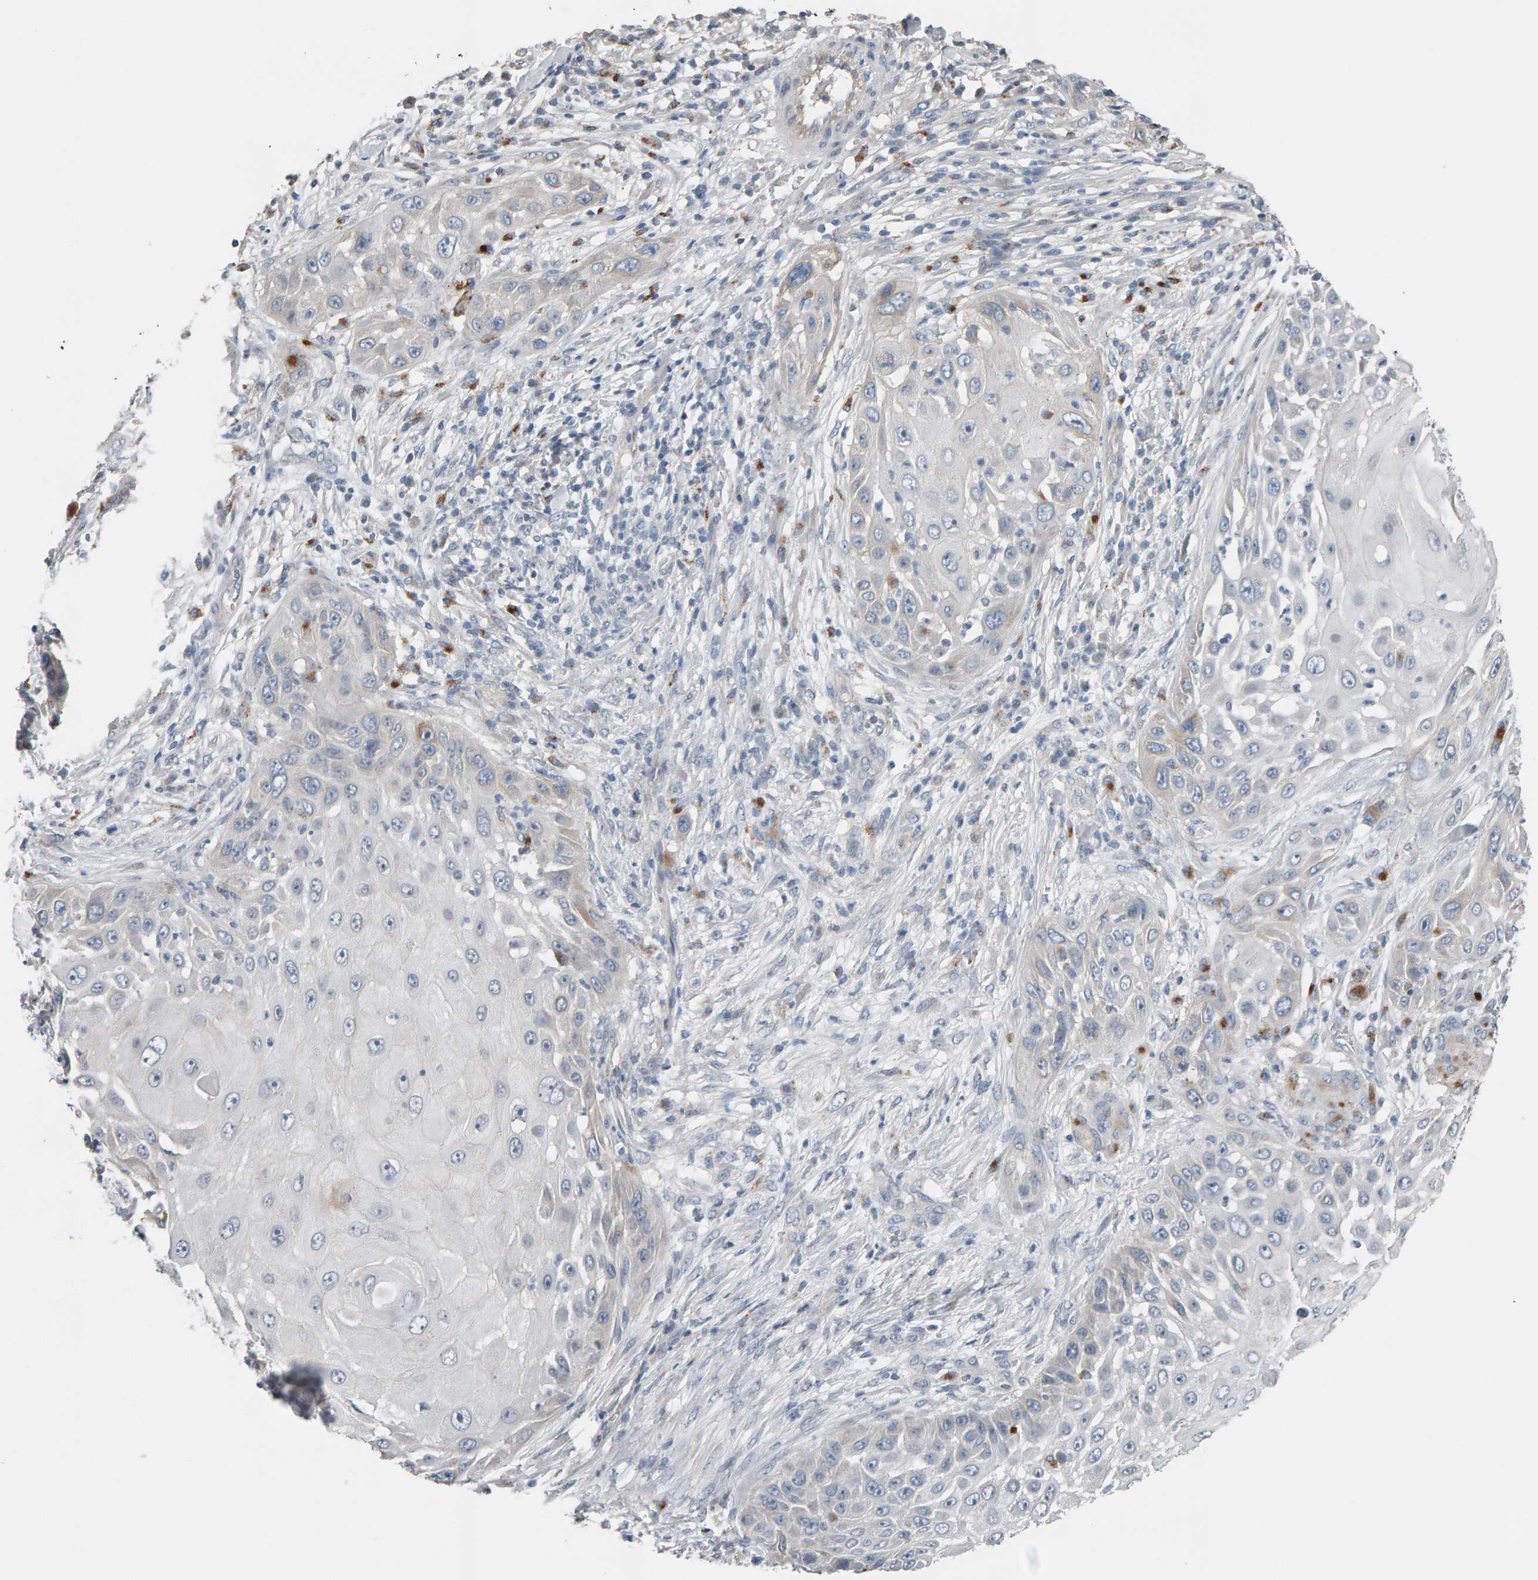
{"staining": {"intensity": "negative", "quantity": "none", "location": "none"}, "tissue": "skin cancer", "cell_type": "Tumor cells", "image_type": "cancer", "snomed": [{"axis": "morphology", "description": "Squamous cell carcinoma, NOS"}, {"axis": "topography", "description": "Skin"}], "caption": "Human skin cancer stained for a protein using immunohistochemistry demonstrates no positivity in tumor cells.", "gene": "IPPK", "patient": {"sex": "female", "age": 44}}